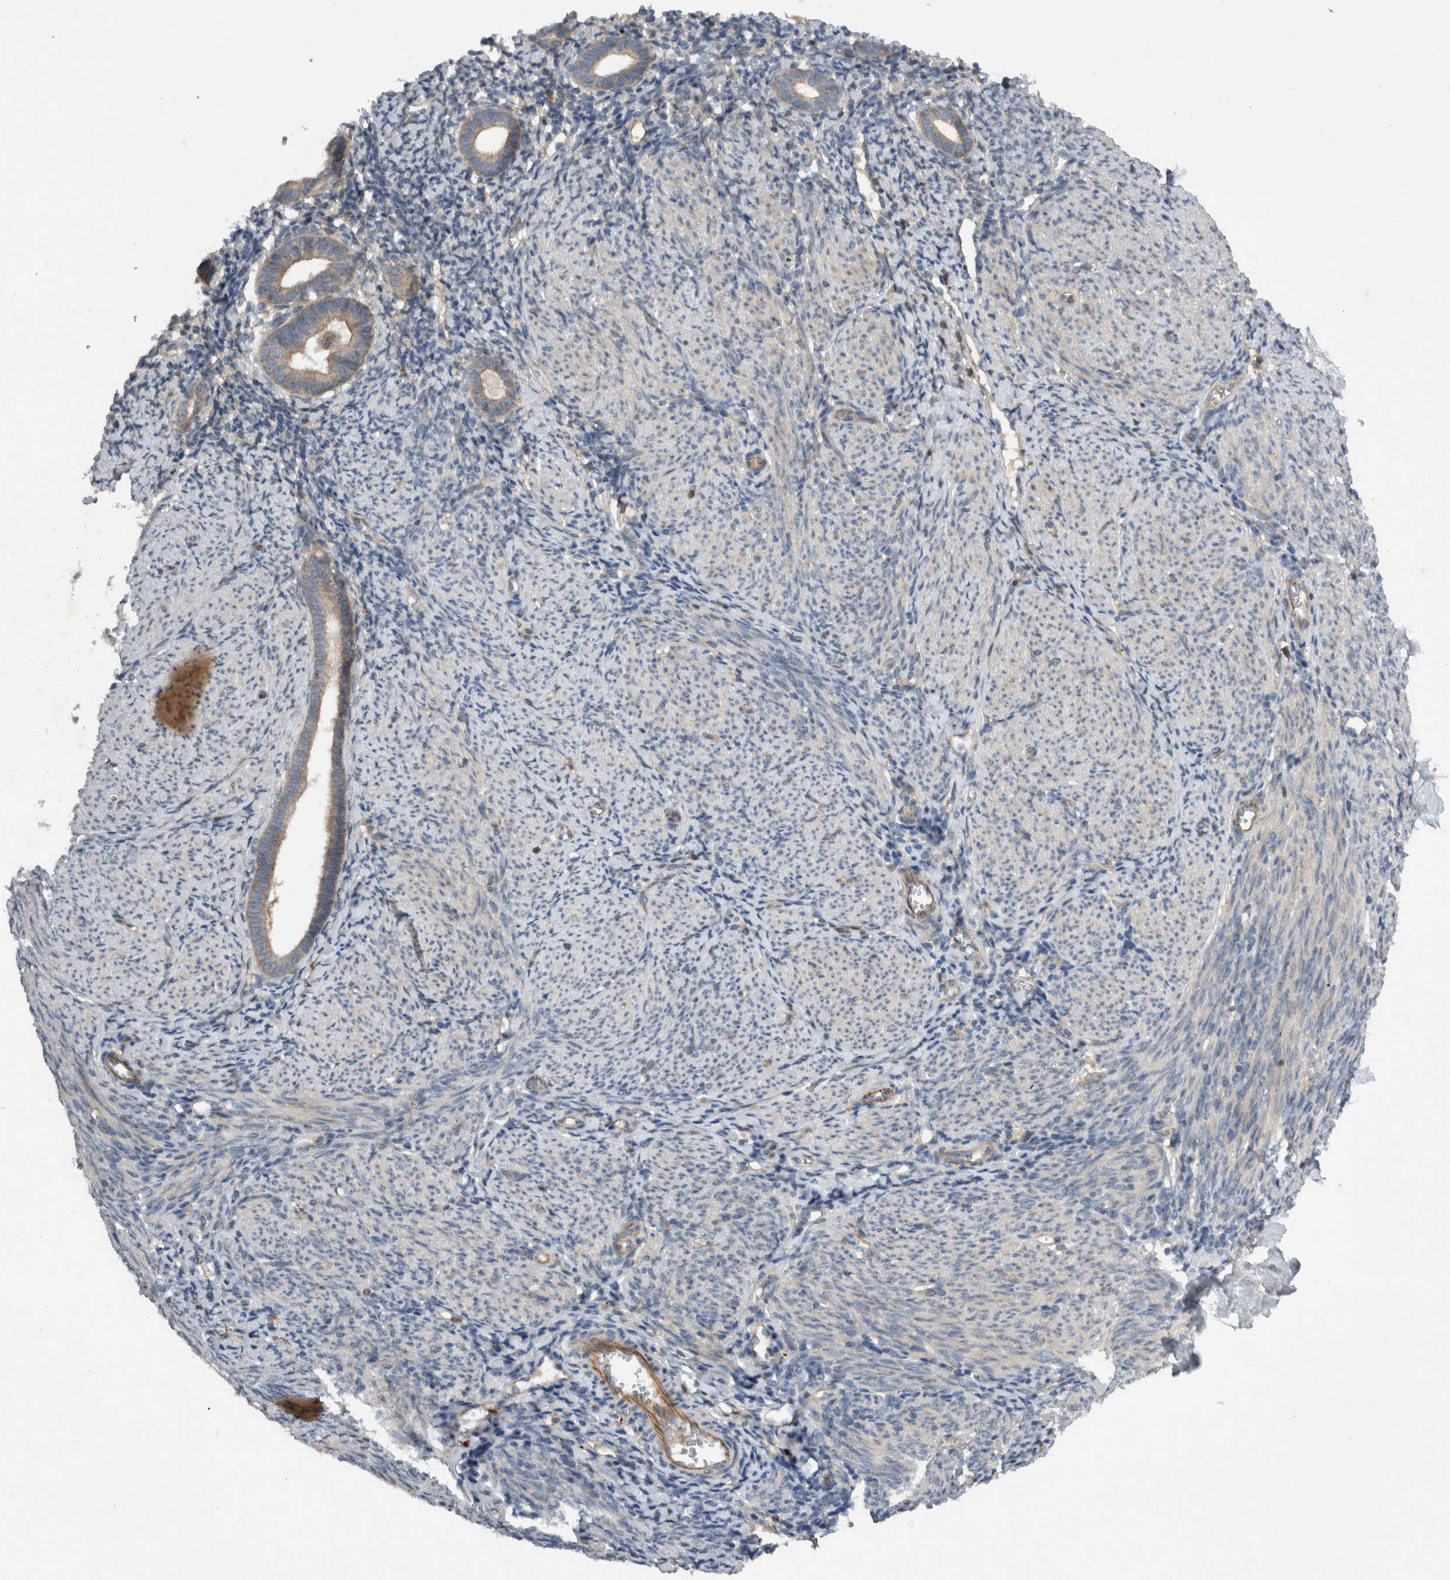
{"staining": {"intensity": "weak", "quantity": "25%-75%", "location": "cytoplasmic/membranous"}, "tissue": "endometrium", "cell_type": "Cells in endometrial stroma", "image_type": "normal", "snomed": [{"axis": "morphology", "description": "Normal tissue, NOS"}, {"axis": "morphology", "description": "Adenocarcinoma, NOS"}, {"axis": "topography", "description": "Endometrium"}], "caption": "Cells in endometrial stroma display weak cytoplasmic/membranous positivity in approximately 25%-75% of cells in normal endometrium. The staining was performed using DAB, with brown indicating positive protein expression. Nuclei are stained blue with hematoxylin.", "gene": "SCARA5", "patient": {"sex": "female", "age": 57}}